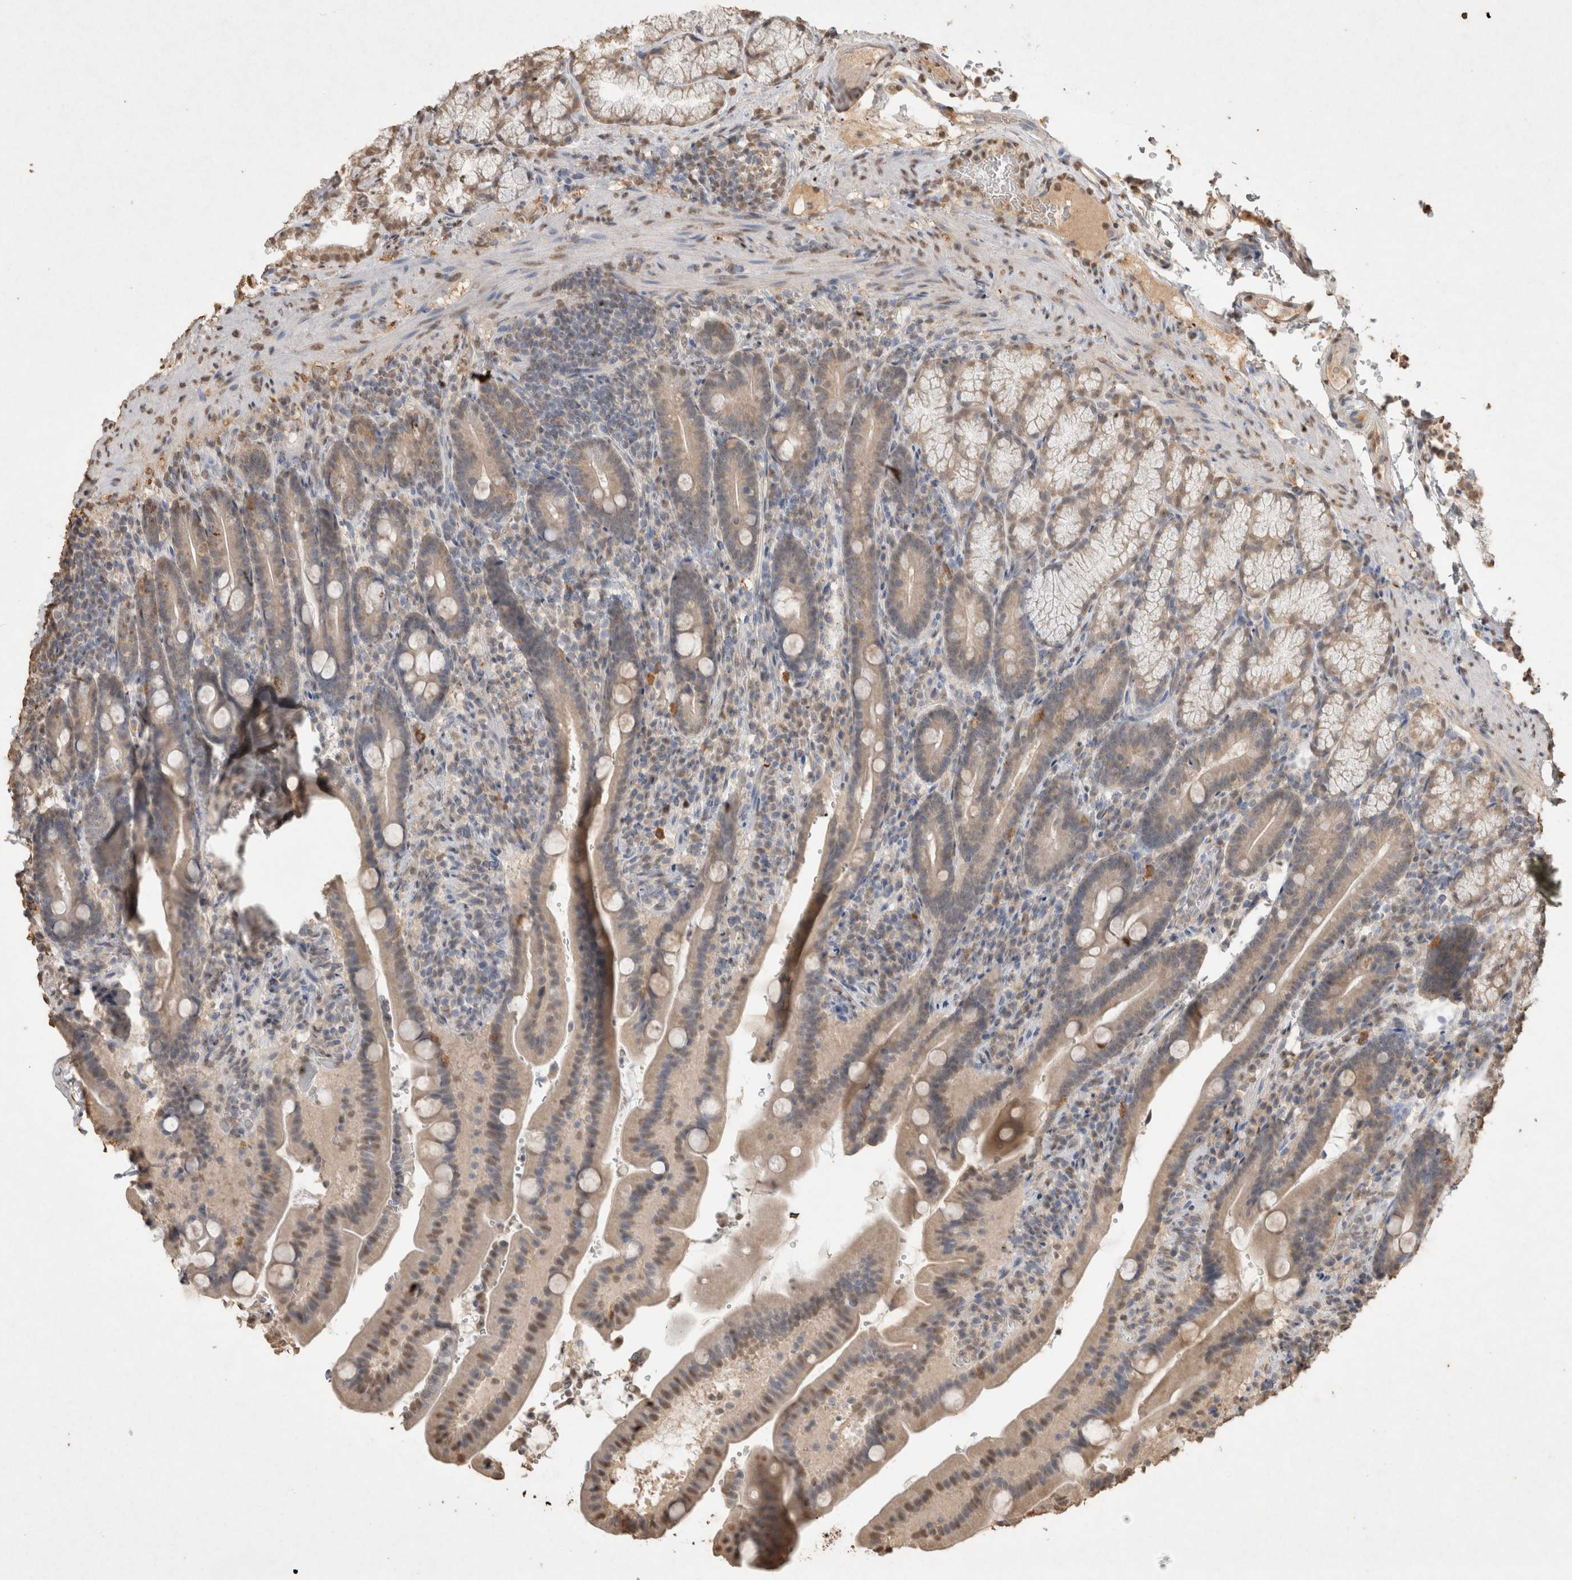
{"staining": {"intensity": "weak", "quantity": "25%-75%", "location": "cytoplasmic/membranous,nuclear"}, "tissue": "duodenum", "cell_type": "Glandular cells", "image_type": "normal", "snomed": [{"axis": "morphology", "description": "Normal tissue, NOS"}, {"axis": "topography", "description": "Duodenum"}], "caption": "Glandular cells reveal low levels of weak cytoplasmic/membranous,nuclear positivity in about 25%-75% of cells in normal human duodenum. (Brightfield microscopy of DAB IHC at high magnification).", "gene": "MLX", "patient": {"sex": "male", "age": 54}}